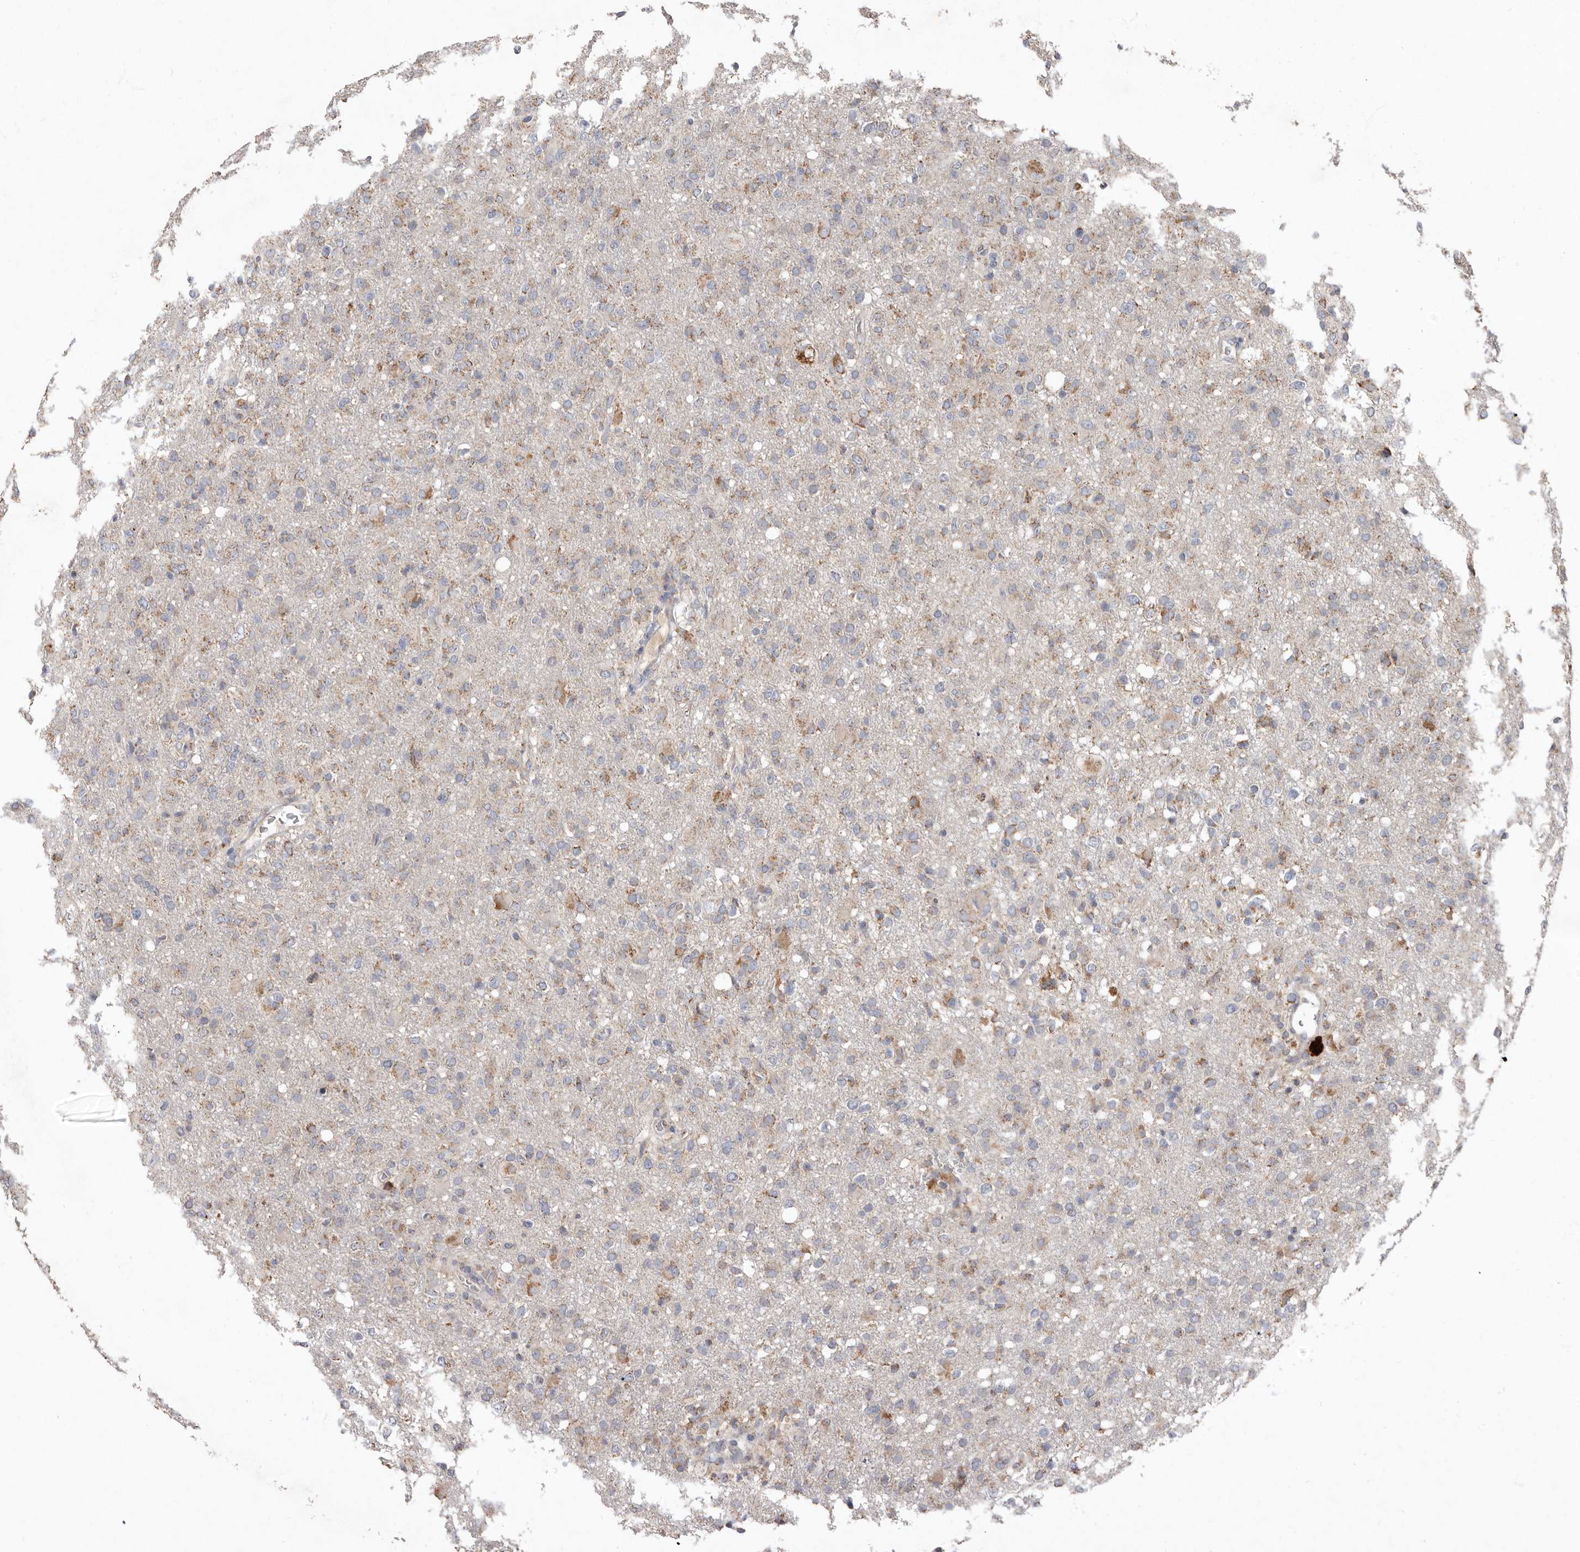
{"staining": {"intensity": "weak", "quantity": "<25%", "location": "cytoplasmic/membranous"}, "tissue": "glioma", "cell_type": "Tumor cells", "image_type": "cancer", "snomed": [{"axis": "morphology", "description": "Glioma, malignant, High grade"}, {"axis": "topography", "description": "Brain"}], "caption": "IHC histopathology image of neoplastic tissue: human malignant high-grade glioma stained with DAB (3,3'-diaminobenzidine) displays no significant protein expression in tumor cells. (DAB immunohistochemistry visualized using brightfield microscopy, high magnification).", "gene": "KIF26B", "patient": {"sex": "female", "age": 57}}